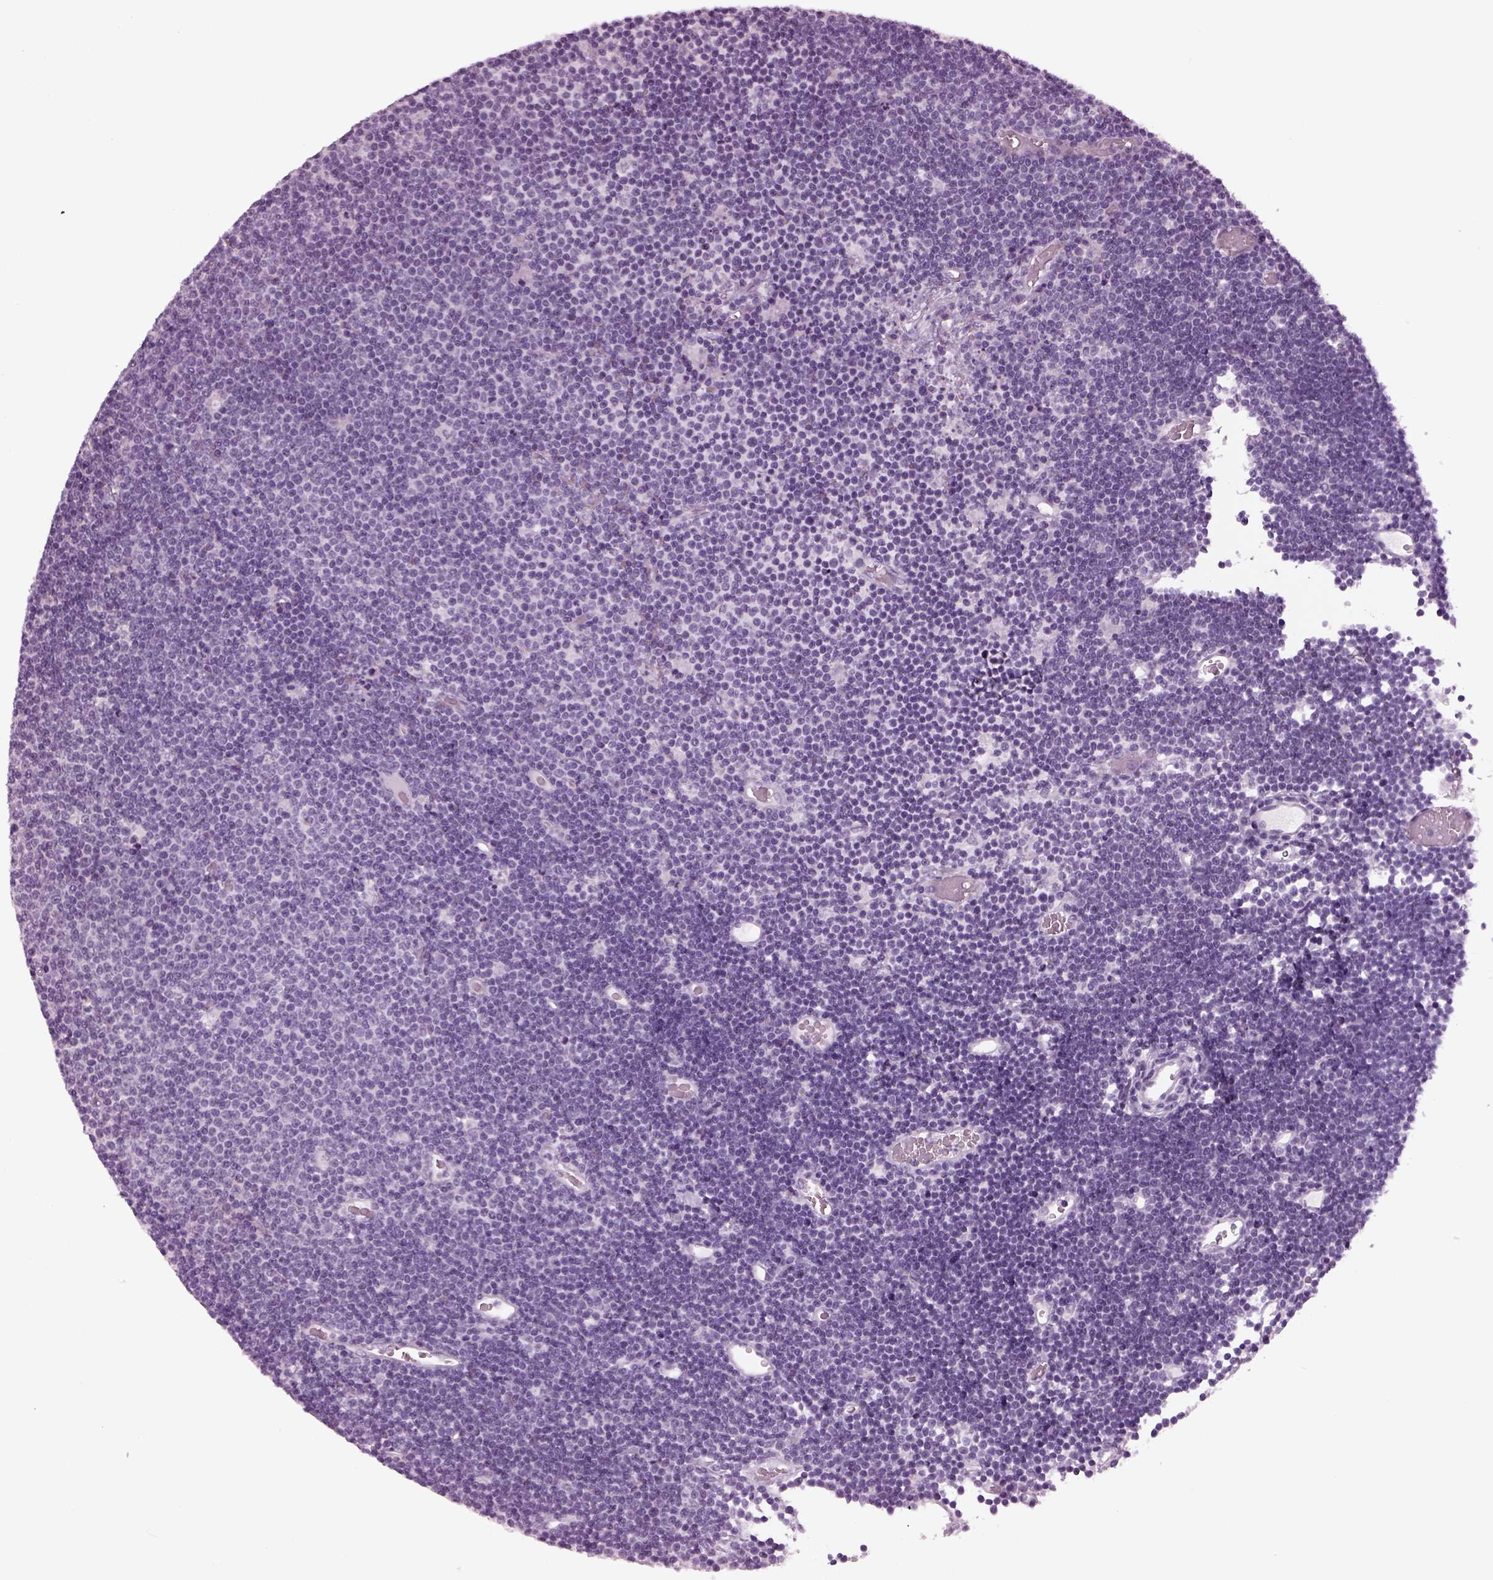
{"staining": {"intensity": "negative", "quantity": "none", "location": "none"}, "tissue": "lymphoma", "cell_type": "Tumor cells", "image_type": "cancer", "snomed": [{"axis": "morphology", "description": "Malignant lymphoma, non-Hodgkin's type, Low grade"}, {"axis": "topography", "description": "Brain"}], "caption": "Immunohistochemistry (IHC) image of neoplastic tissue: human lymphoma stained with DAB reveals no significant protein staining in tumor cells. The staining is performed using DAB (3,3'-diaminobenzidine) brown chromogen with nuclei counter-stained in using hematoxylin.", "gene": "TPPP2", "patient": {"sex": "female", "age": 66}}